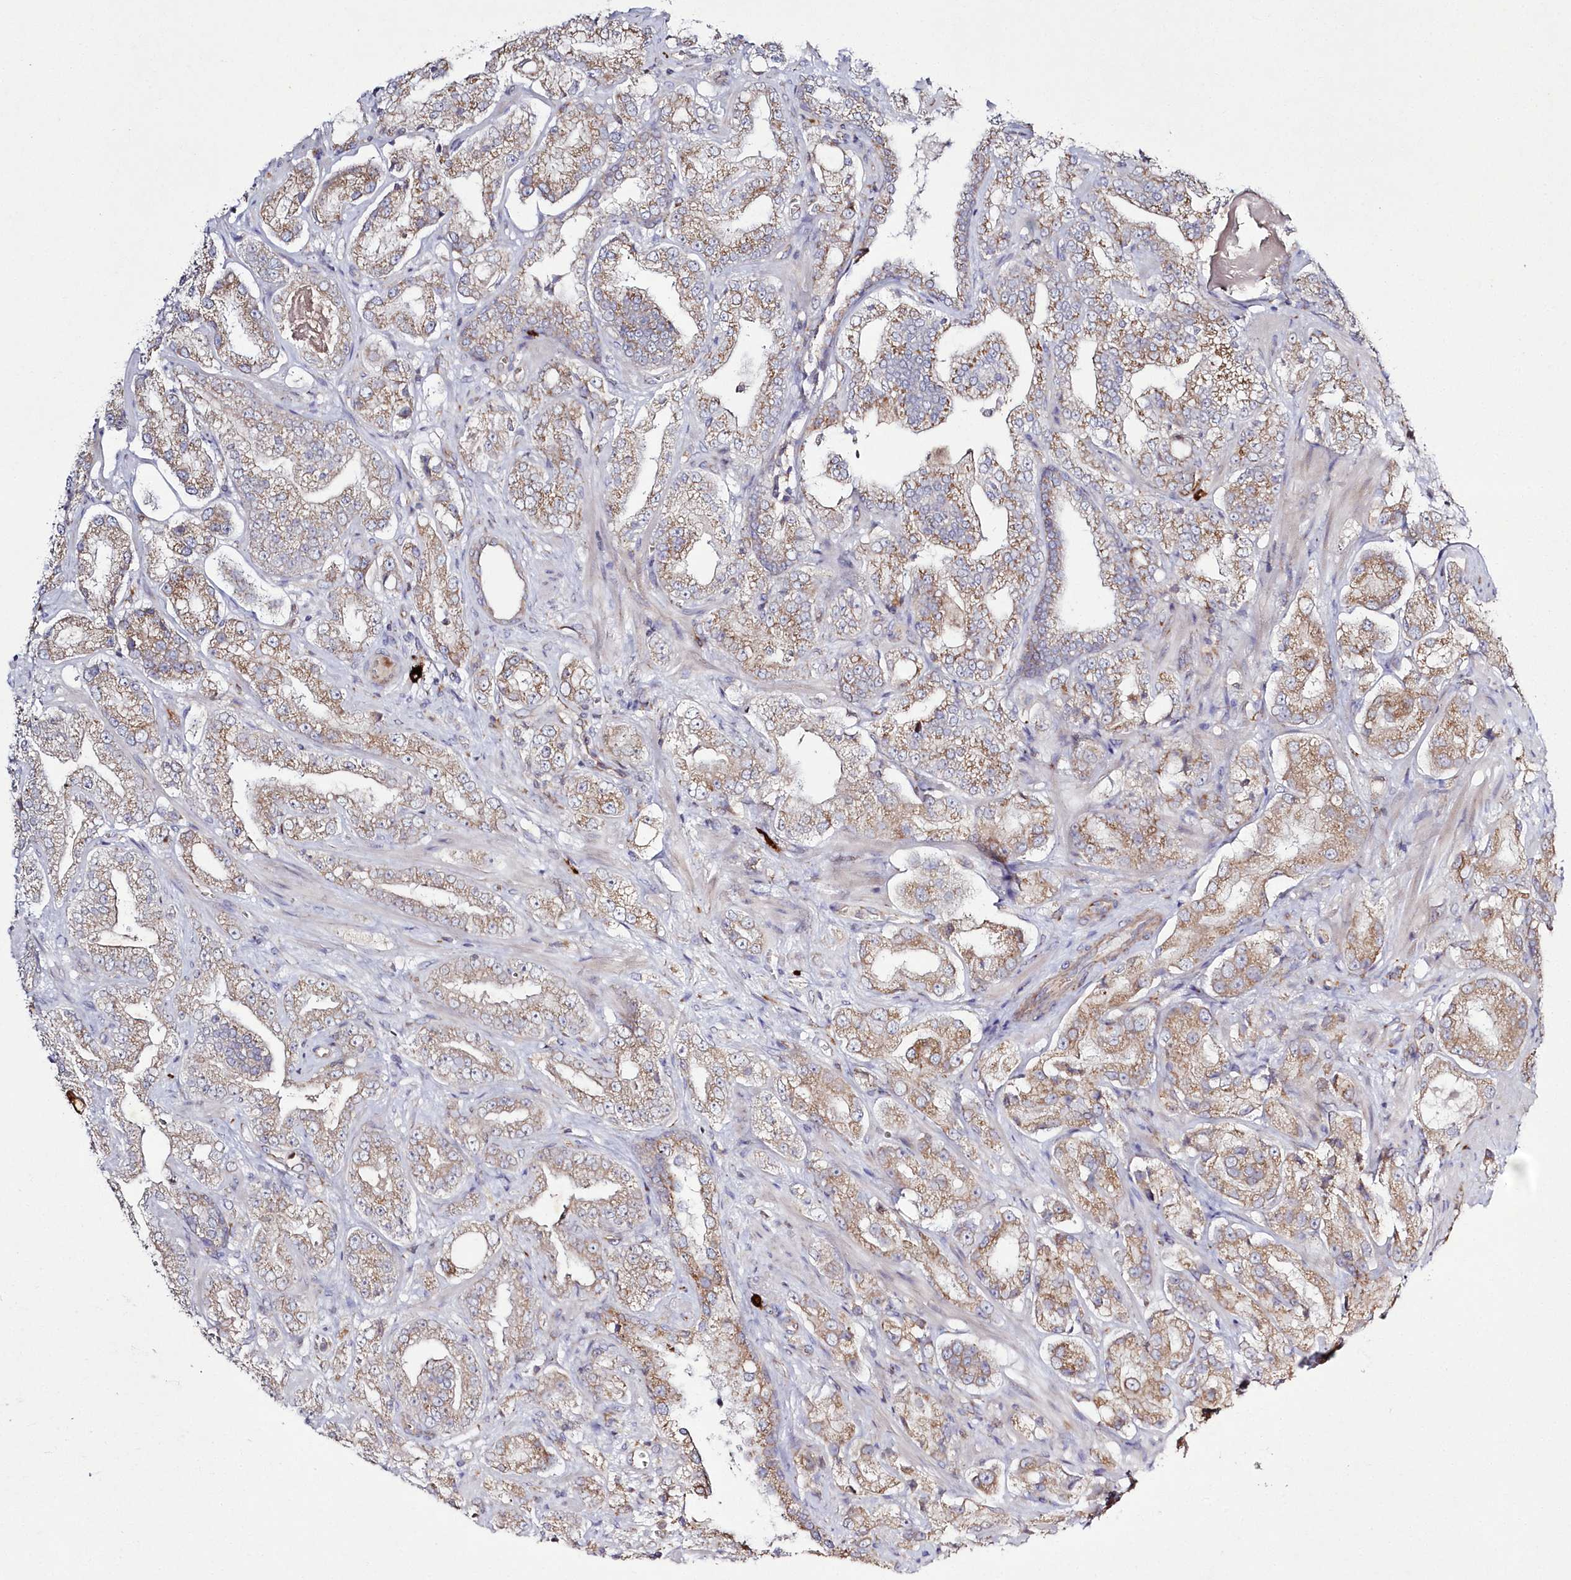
{"staining": {"intensity": "weak", "quantity": ">75%", "location": "cytoplasmic/membranous"}, "tissue": "prostate cancer", "cell_type": "Tumor cells", "image_type": "cancer", "snomed": [{"axis": "morphology", "description": "Adenocarcinoma, High grade"}, {"axis": "topography", "description": "Prostate"}], "caption": "Prostate cancer (high-grade adenocarcinoma) tissue displays weak cytoplasmic/membranous staining in about >75% of tumor cells, visualized by immunohistochemistry. (Brightfield microscopy of DAB IHC at high magnification).", "gene": "ARSB", "patient": {"sex": "male", "age": 64}}